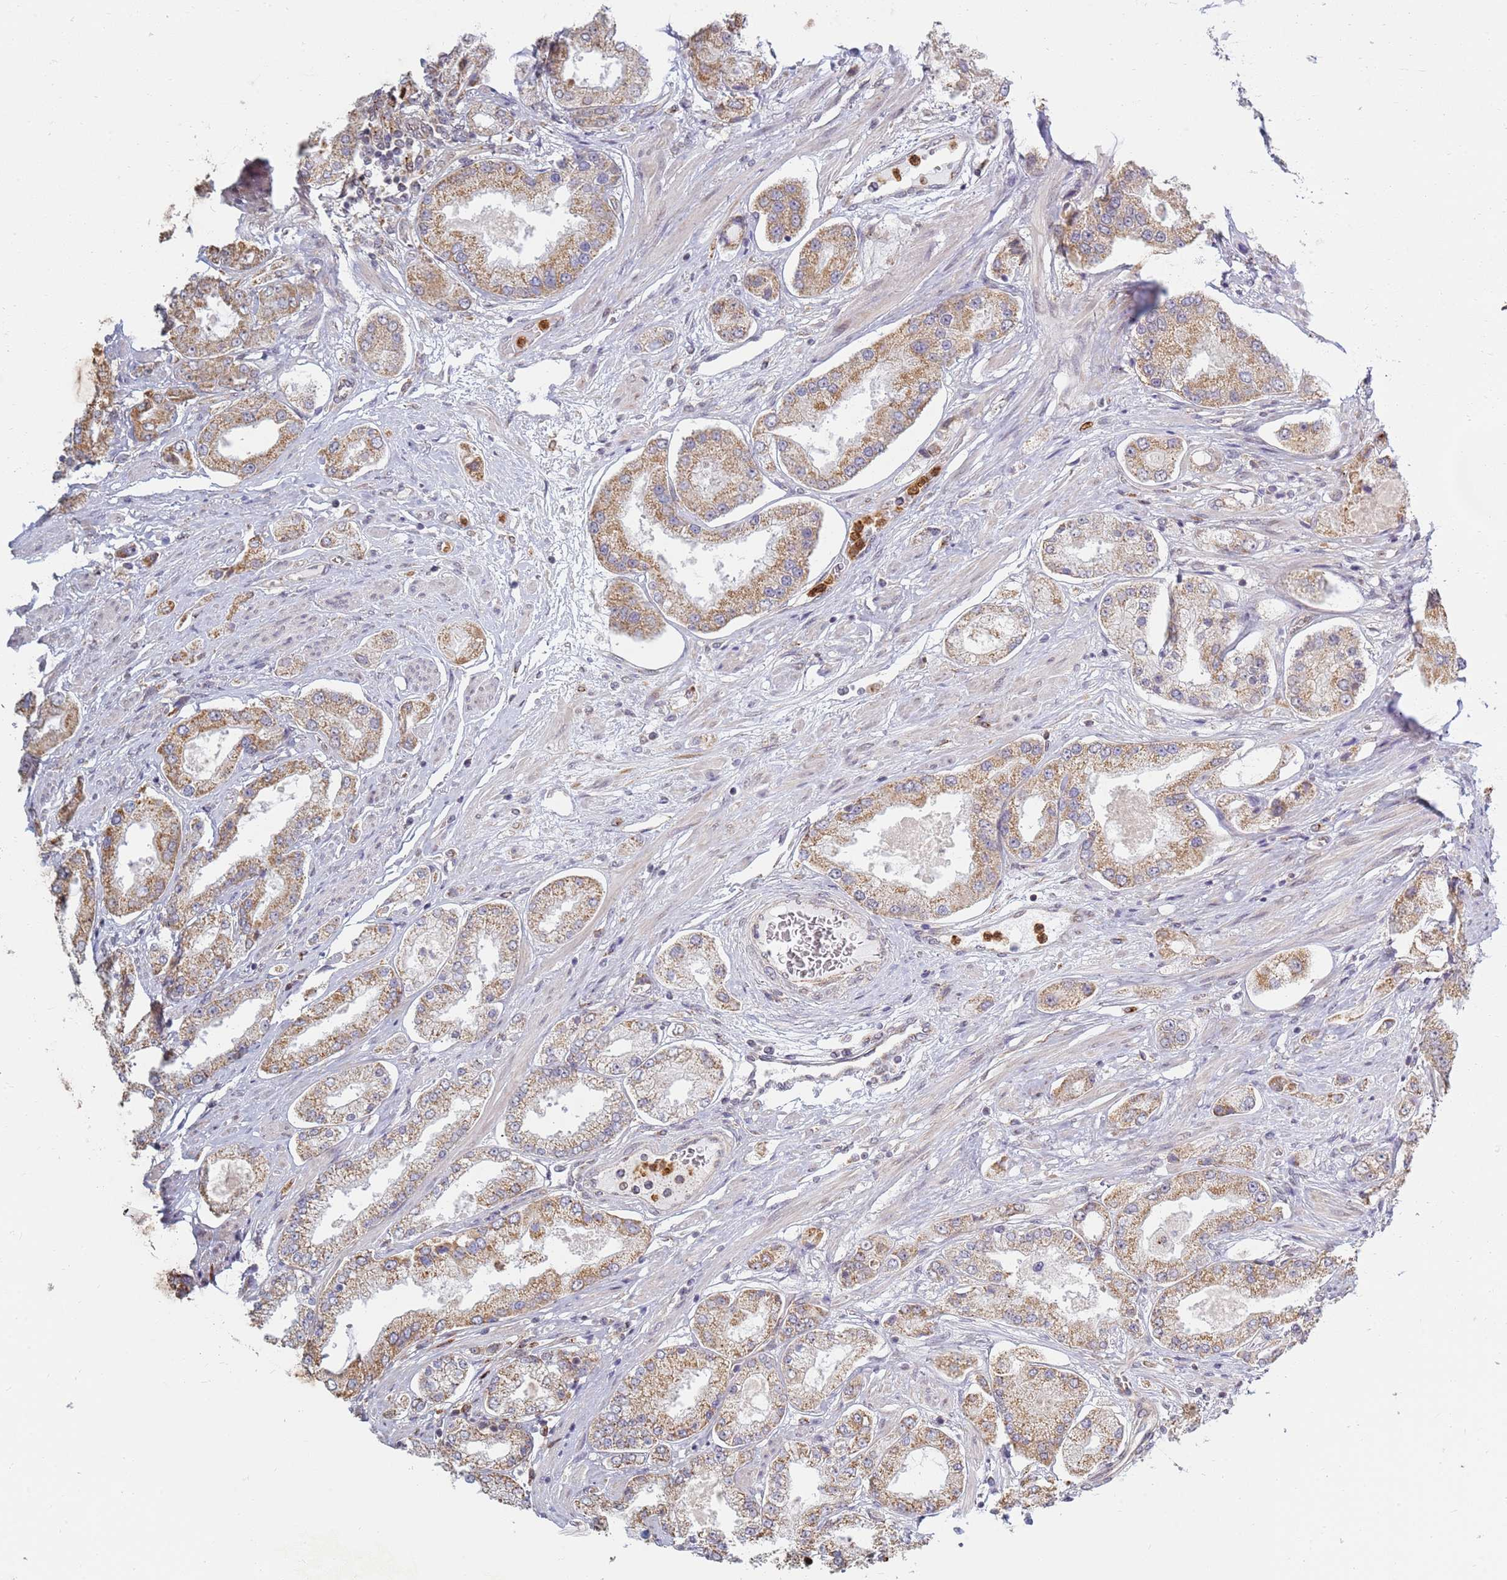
{"staining": {"intensity": "moderate", "quantity": ">75%", "location": "cytoplasmic/membranous"}, "tissue": "prostate cancer", "cell_type": "Tumor cells", "image_type": "cancer", "snomed": [{"axis": "morphology", "description": "Adenocarcinoma, High grade"}, {"axis": "topography", "description": "Prostate"}], "caption": "Prostate cancer tissue demonstrates moderate cytoplasmic/membranous positivity in approximately >75% of tumor cells The protein is shown in brown color, while the nuclei are stained blue.", "gene": "CEP170", "patient": {"sex": "male", "age": 69}}